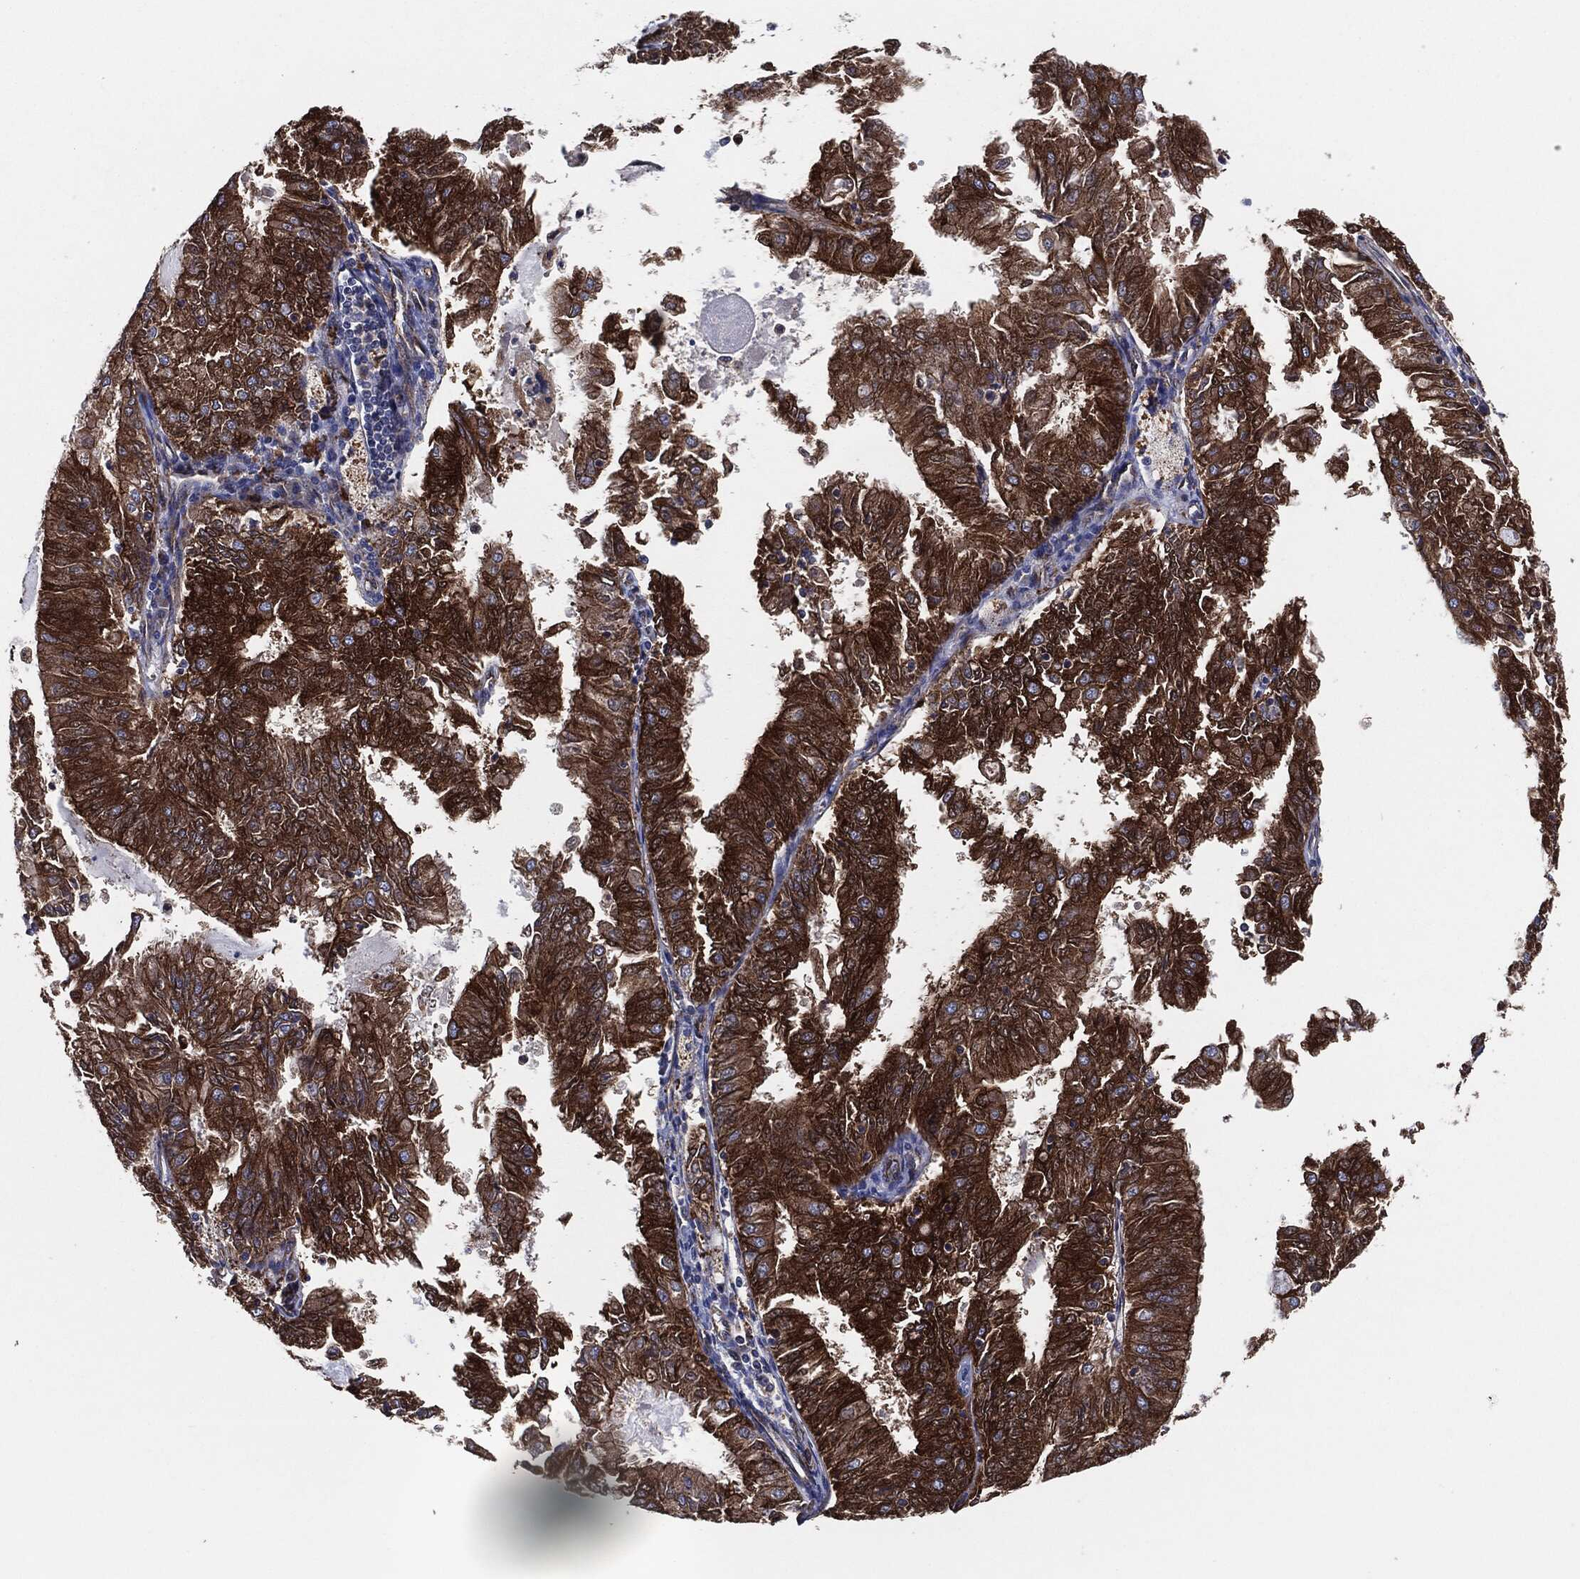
{"staining": {"intensity": "strong", "quantity": "25%-75%", "location": "cytoplasmic/membranous"}, "tissue": "endometrial cancer", "cell_type": "Tumor cells", "image_type": "cancer", "snomed": [{"axis": "morphology", "description": "Adenocarcinoma, NOS"}, {"axis": "topography", "description": "Endometrium"}], "caption": "Protein positivity by IHC demonstrates strong cytoplasmic/membranous positivity in about 25%-75% of tumor cells in endometrial adenocarcinoma. Nuclei are stained in blue.", "gene": "CTNNA1", "patient": {"sex": "female", "age": 57}}